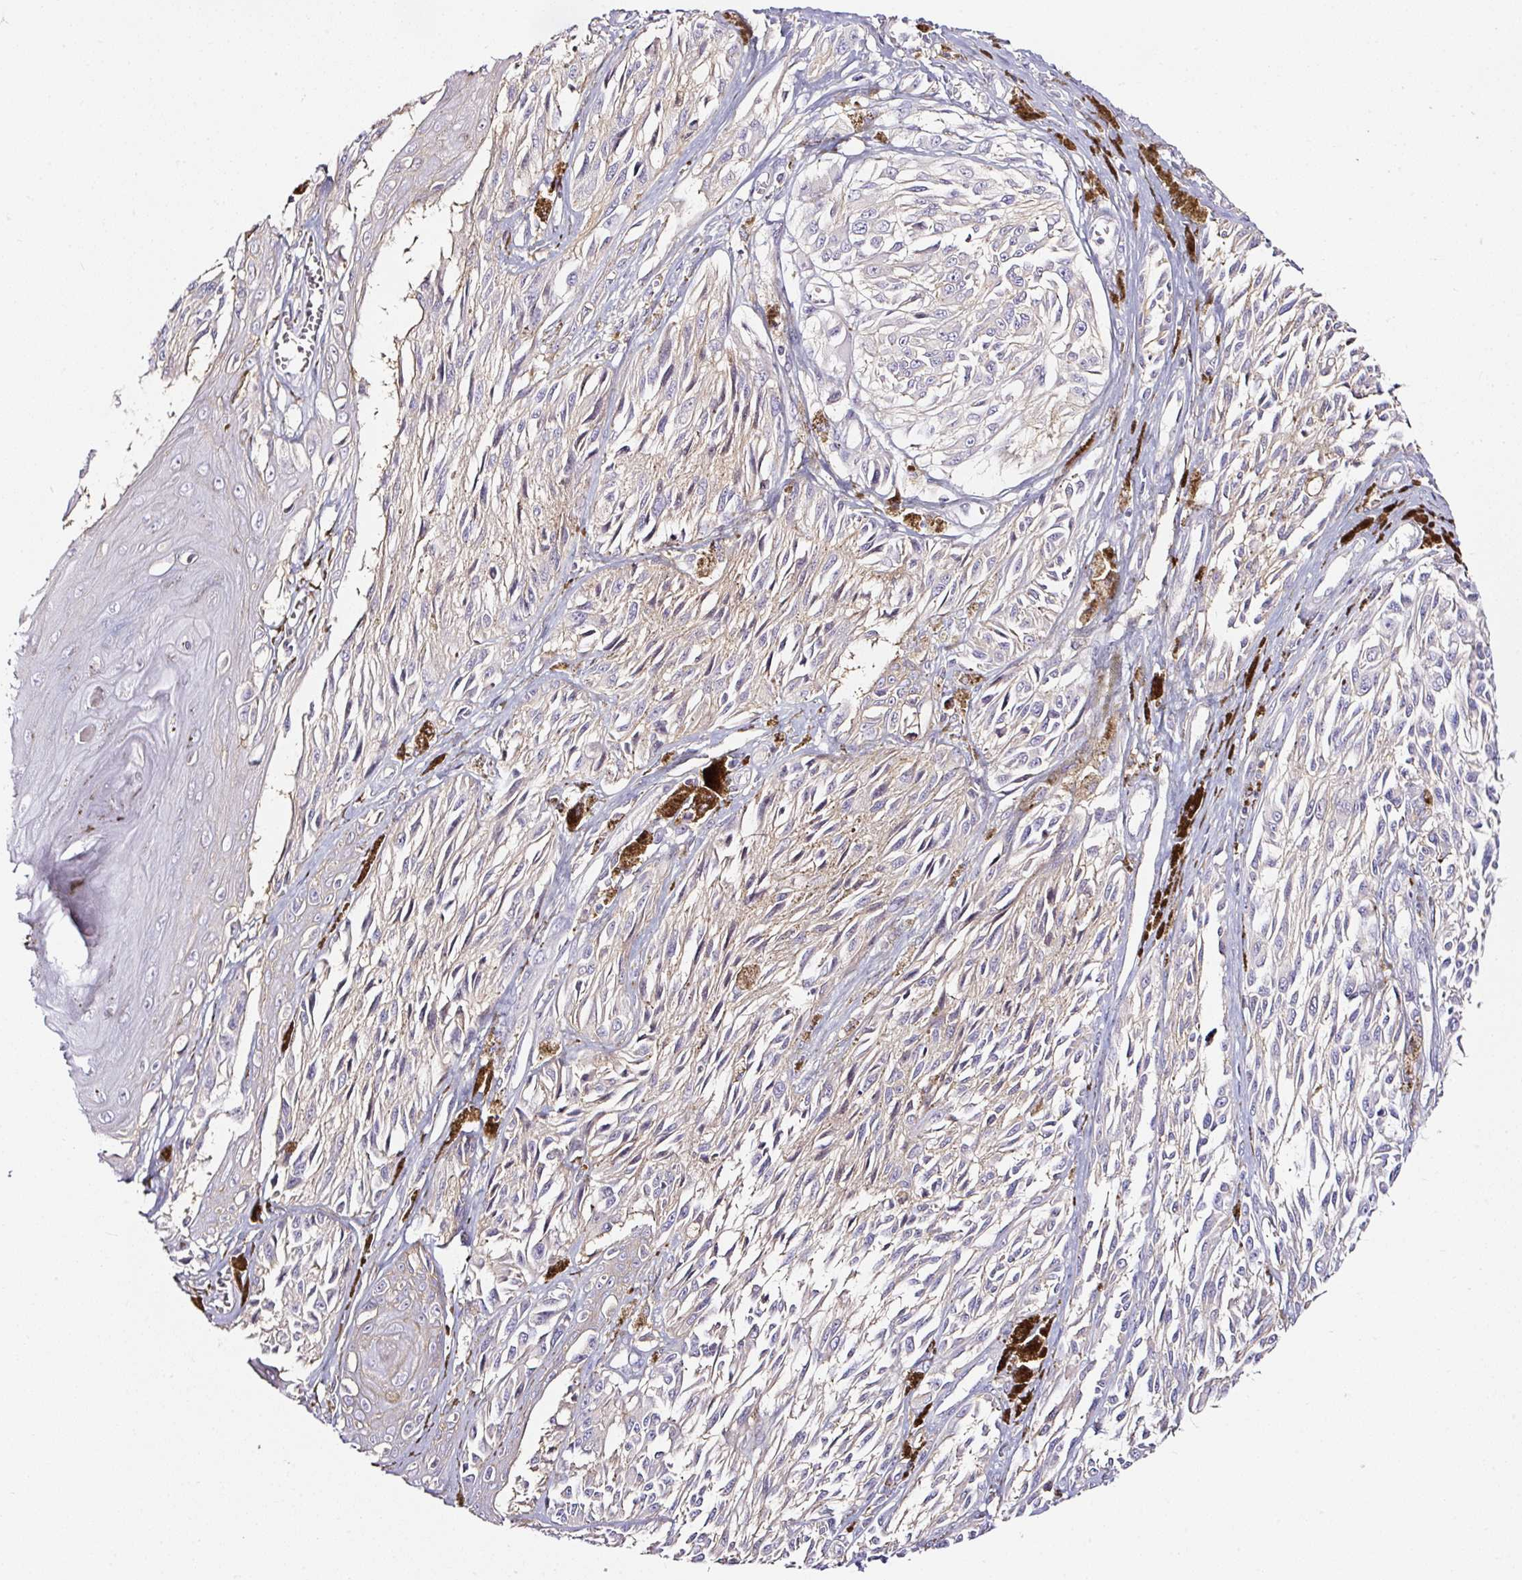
{"staining": {"intensity": "negative", "quantity": "none", "location": "none"}, "tissue": "melanoma", "cell_type": "Tumor cells", "image_type": "cancer", "snomed": [{"axis": "morphology", "description": "Malignant melanoma, NOS"}, {"axis": "topography", "description": "Skin"}], "caption": "This image is of melanoma stained with immunohistochemistry (IHC) to label a protein in brown with the nuclei are counter-stained blue. There is no expression in tumor cells. (DAB (3,3'-diaminobenzidine) IHC with hematoxylin counter stain).", "gene": "CD47", "patient": {"sex": "male", "age": 94}}